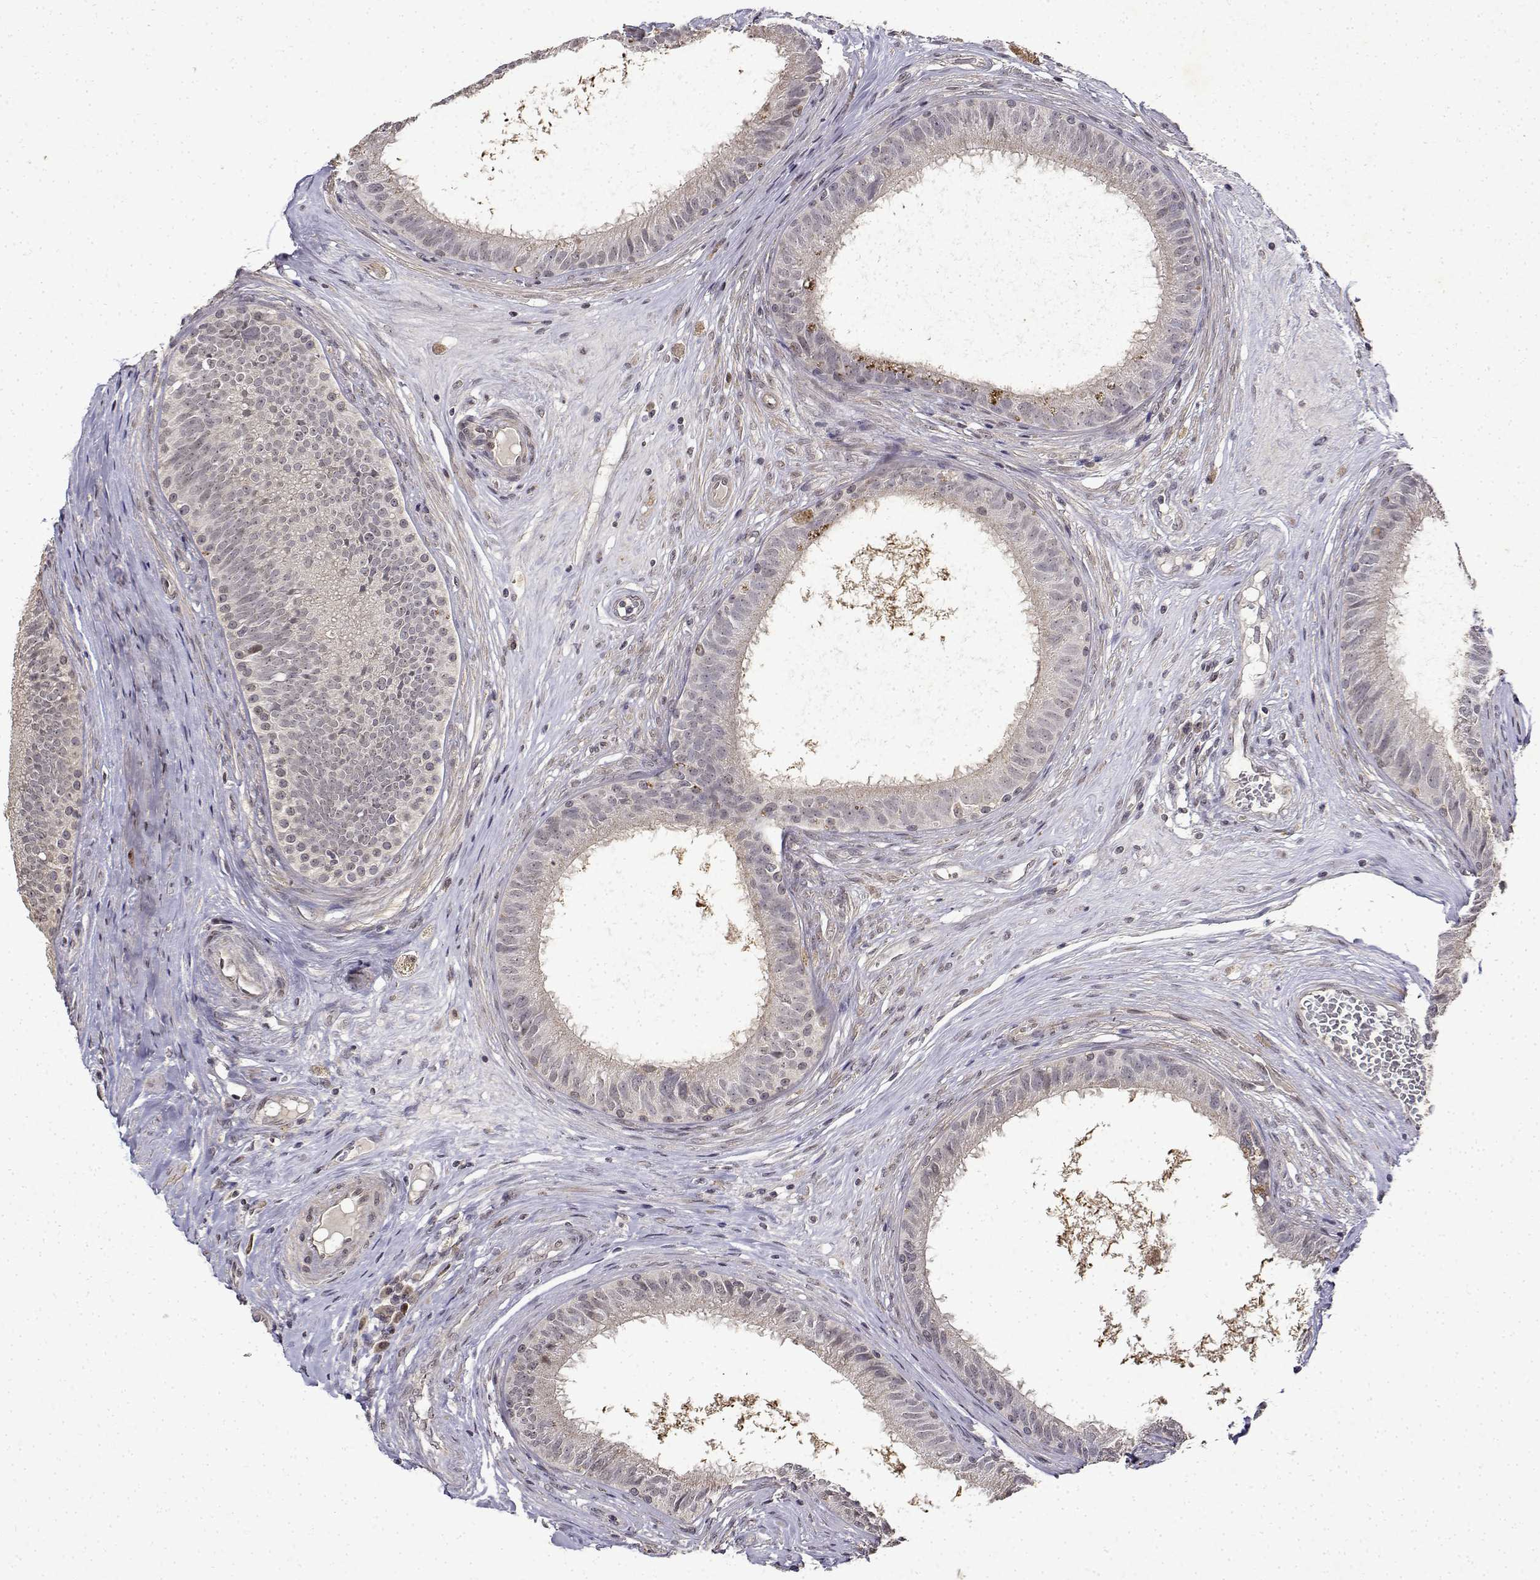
{"staining": {"intensity": "moderate", "quantity": "<25%", "location": "cytoplasmic/membranous"}, "tissue": "epididymis", "cell_type": "Glandular cells", "image_type": "normal", "snomed": [{"axis": "morphology", "description": "Normal tissue, NOS"}, {"axis": "topography", "description": "Epididymis"}], "caption": "Glandular cells show low levels of moderate cytoplasmic/membranous staining in approximately <25% of cells in unremarkable epididymis. Immunohistochemistry (ihc) stains the protein in brown and the nuclei are stained blue.", "gene": "BDNF", "patient": {"sex": "male", "age": 59}}